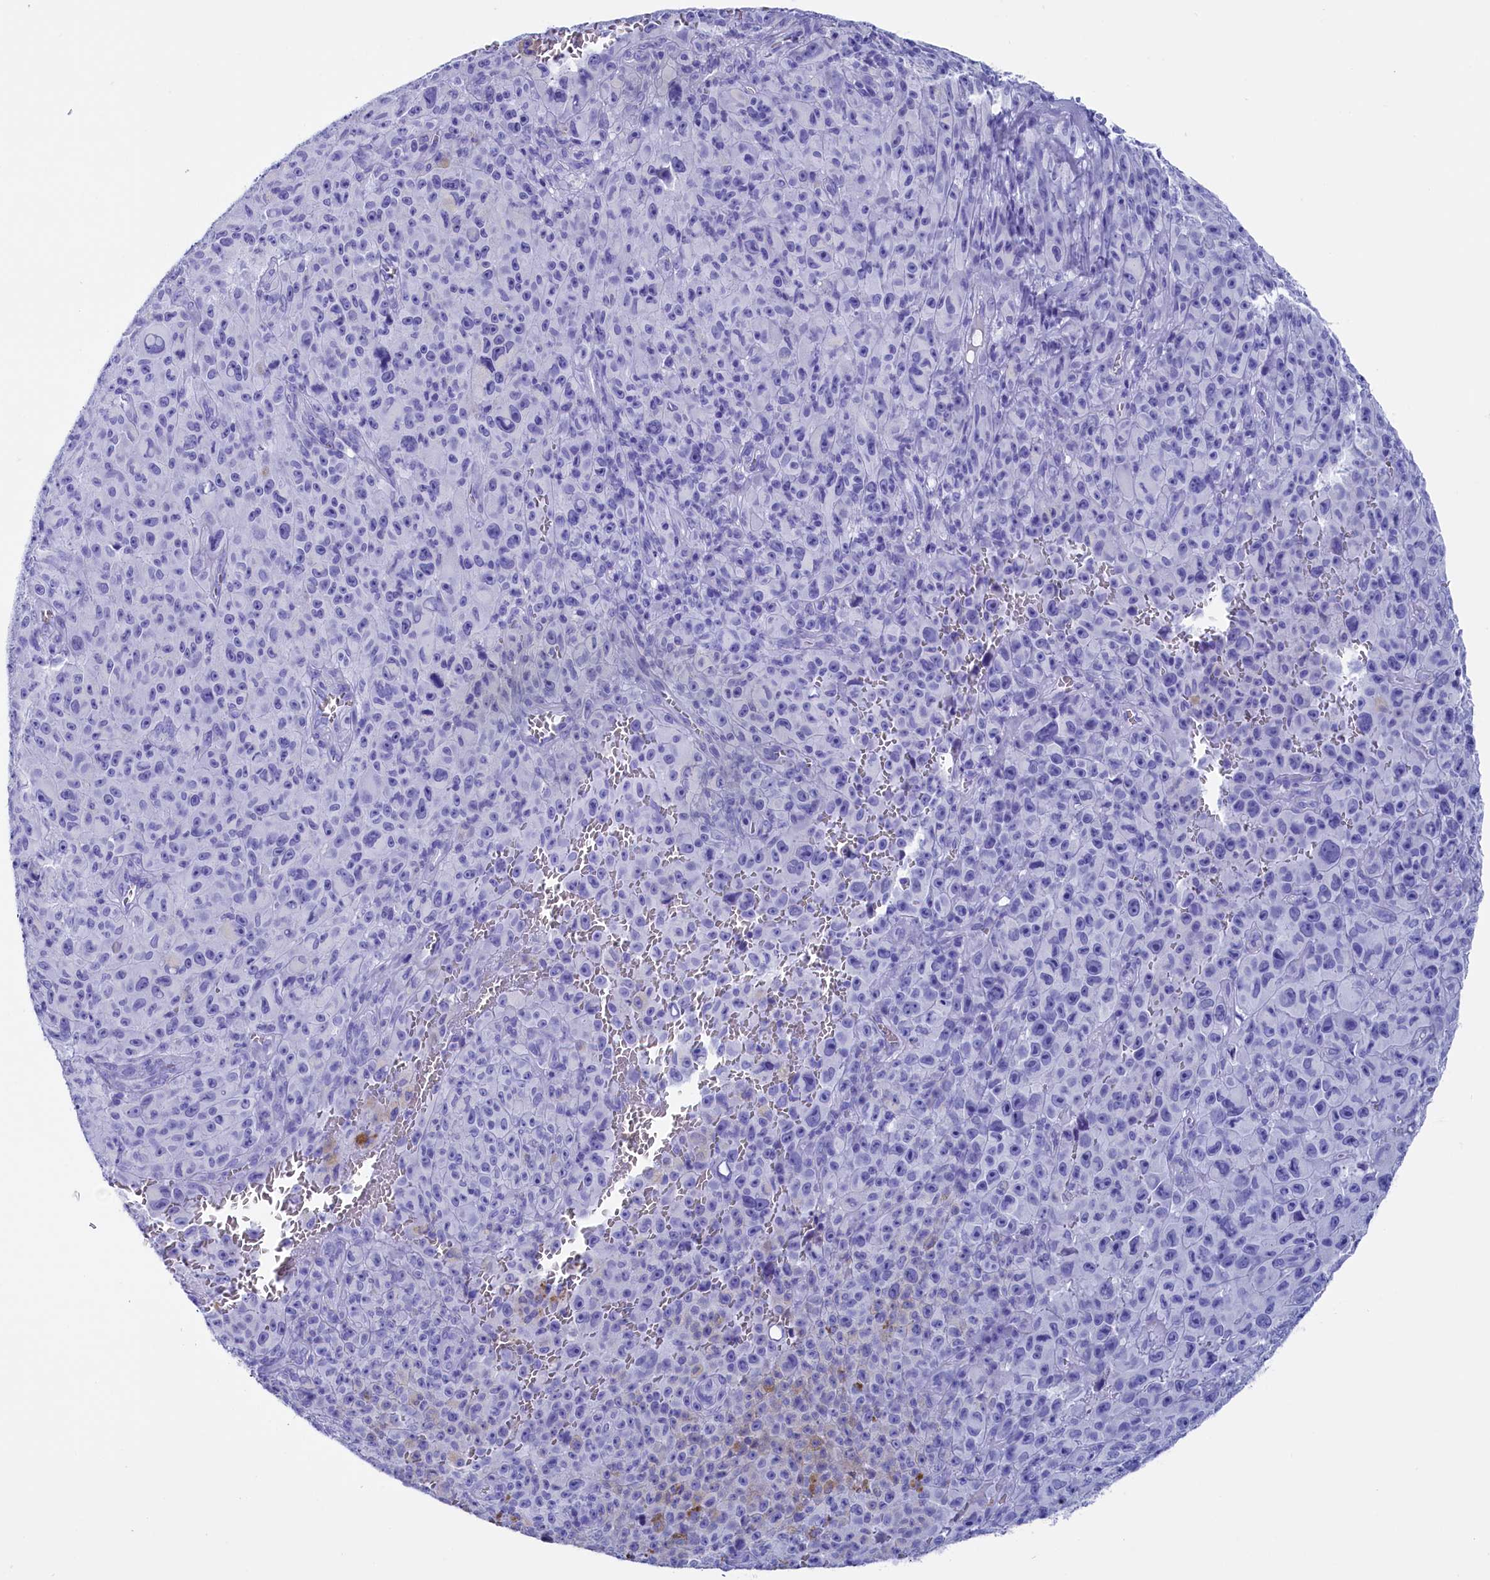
{"staining": {"intensity": "negative", "quantity": "none", "location": "none"}, "tissue": "melanoma", "cell_type": "Tumor cells", "image_type": "cancer", "snomed": [{"axis": "morphology", "description": "Malignant melanoma, NOS"}, {"axis": "topography", "description": "Skin"}], "caption": "High power microscopy micrograph of an immunohistochemistry (IHC) micrograph of malignant melanoma, revealing no significant staining in tumor cells.", "gene": "ANKRD29", "patient": {"sex": "female", "age": 82}}